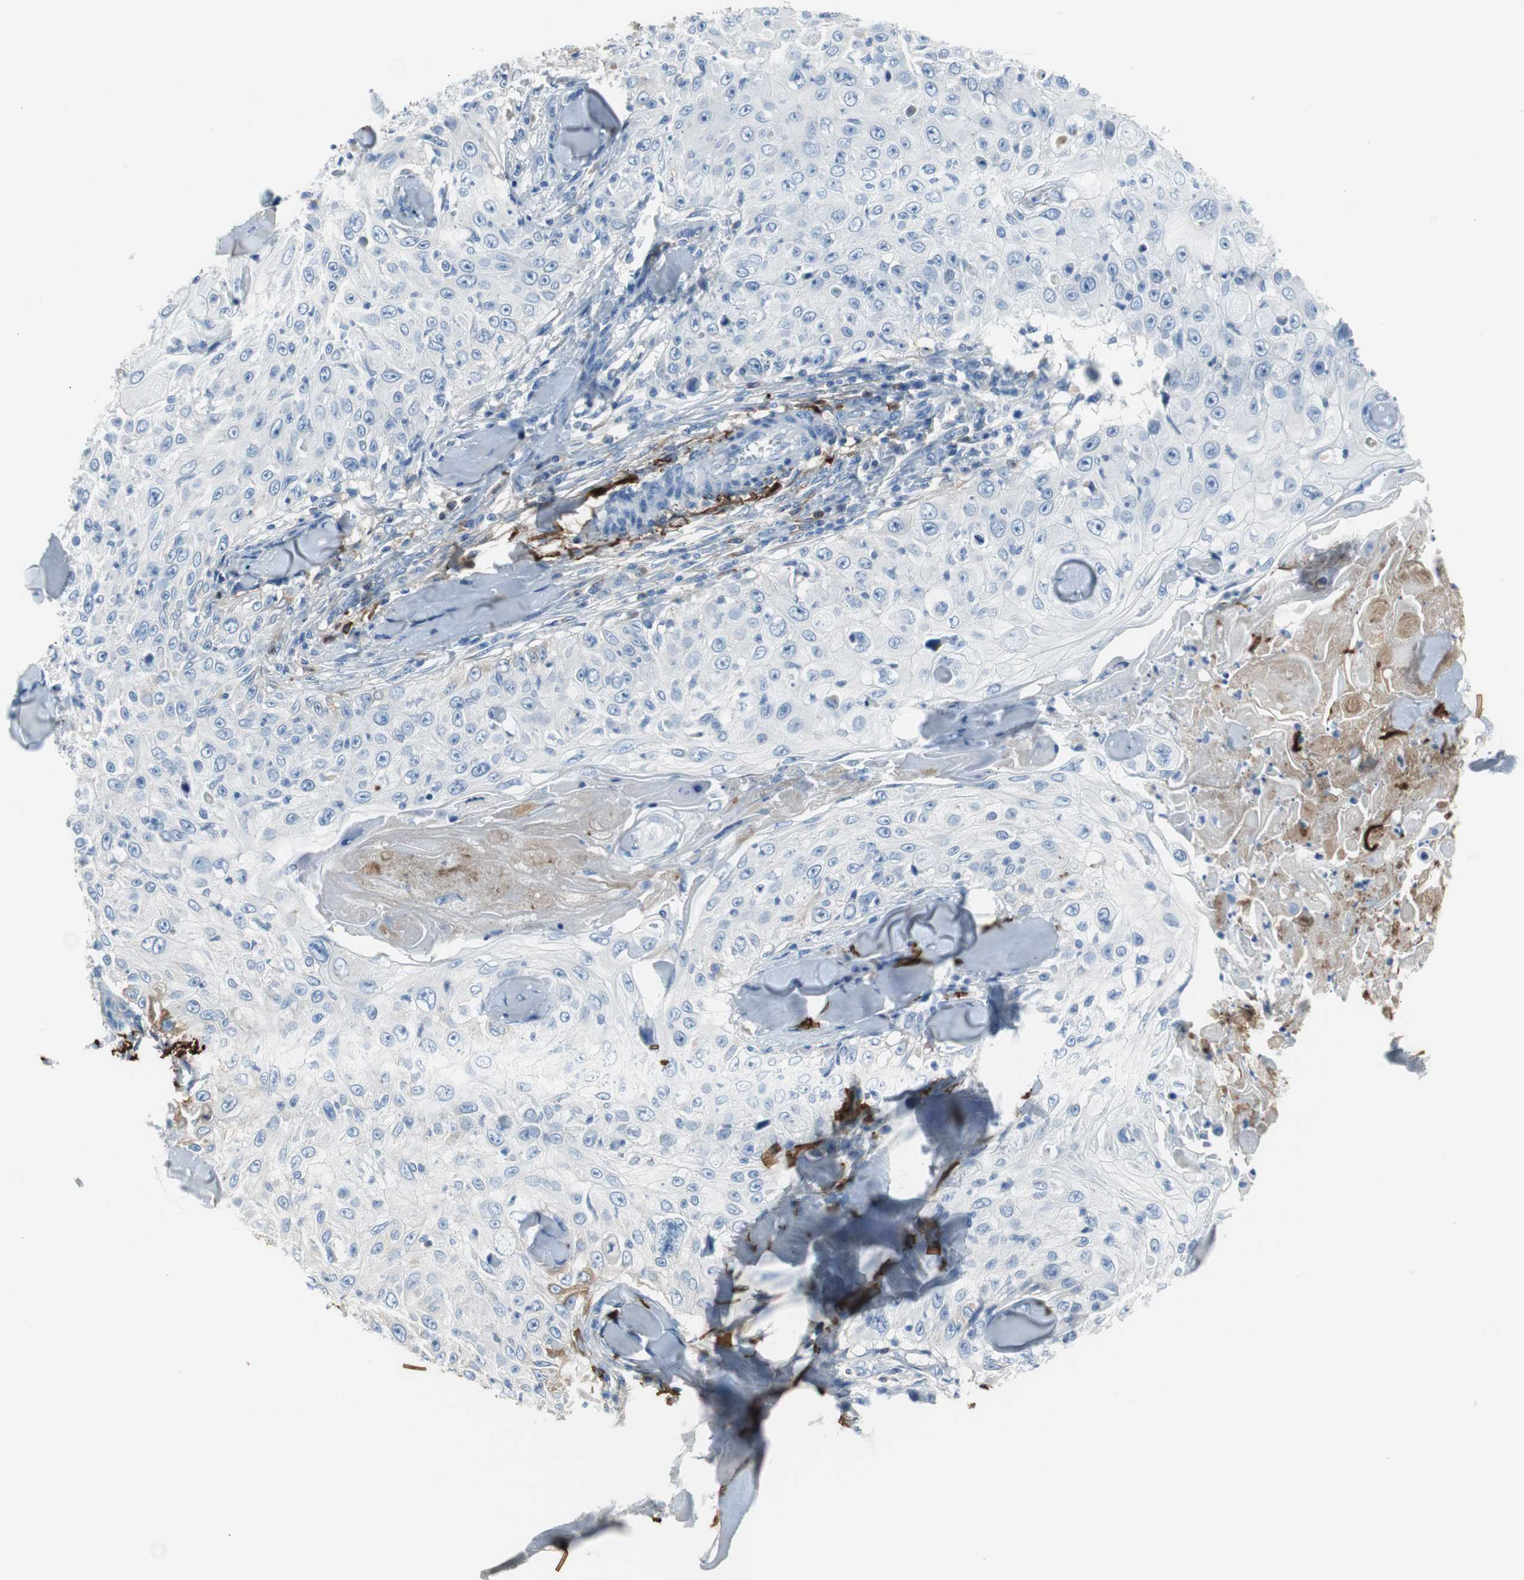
{"staining": {"intensity": "negative", "quantity": "none", "location": "none"}, "tissue": "skin cancer", "cell_type": "Tumor cells", "image_type": "cancer", "snomed": [{"axis": "morphology", "description": "Squamous cell carcinoma, NOS"}, {"axis": "topography", "description": "Skin"}], "caption": "Immunohistochemistry micrograph of neoplastic tissue: skin cancer stained with DAB displays no significant protein positivity in tumor cells.", "gene": "APCS", "patient": {"sex": "male", "age": 86}}